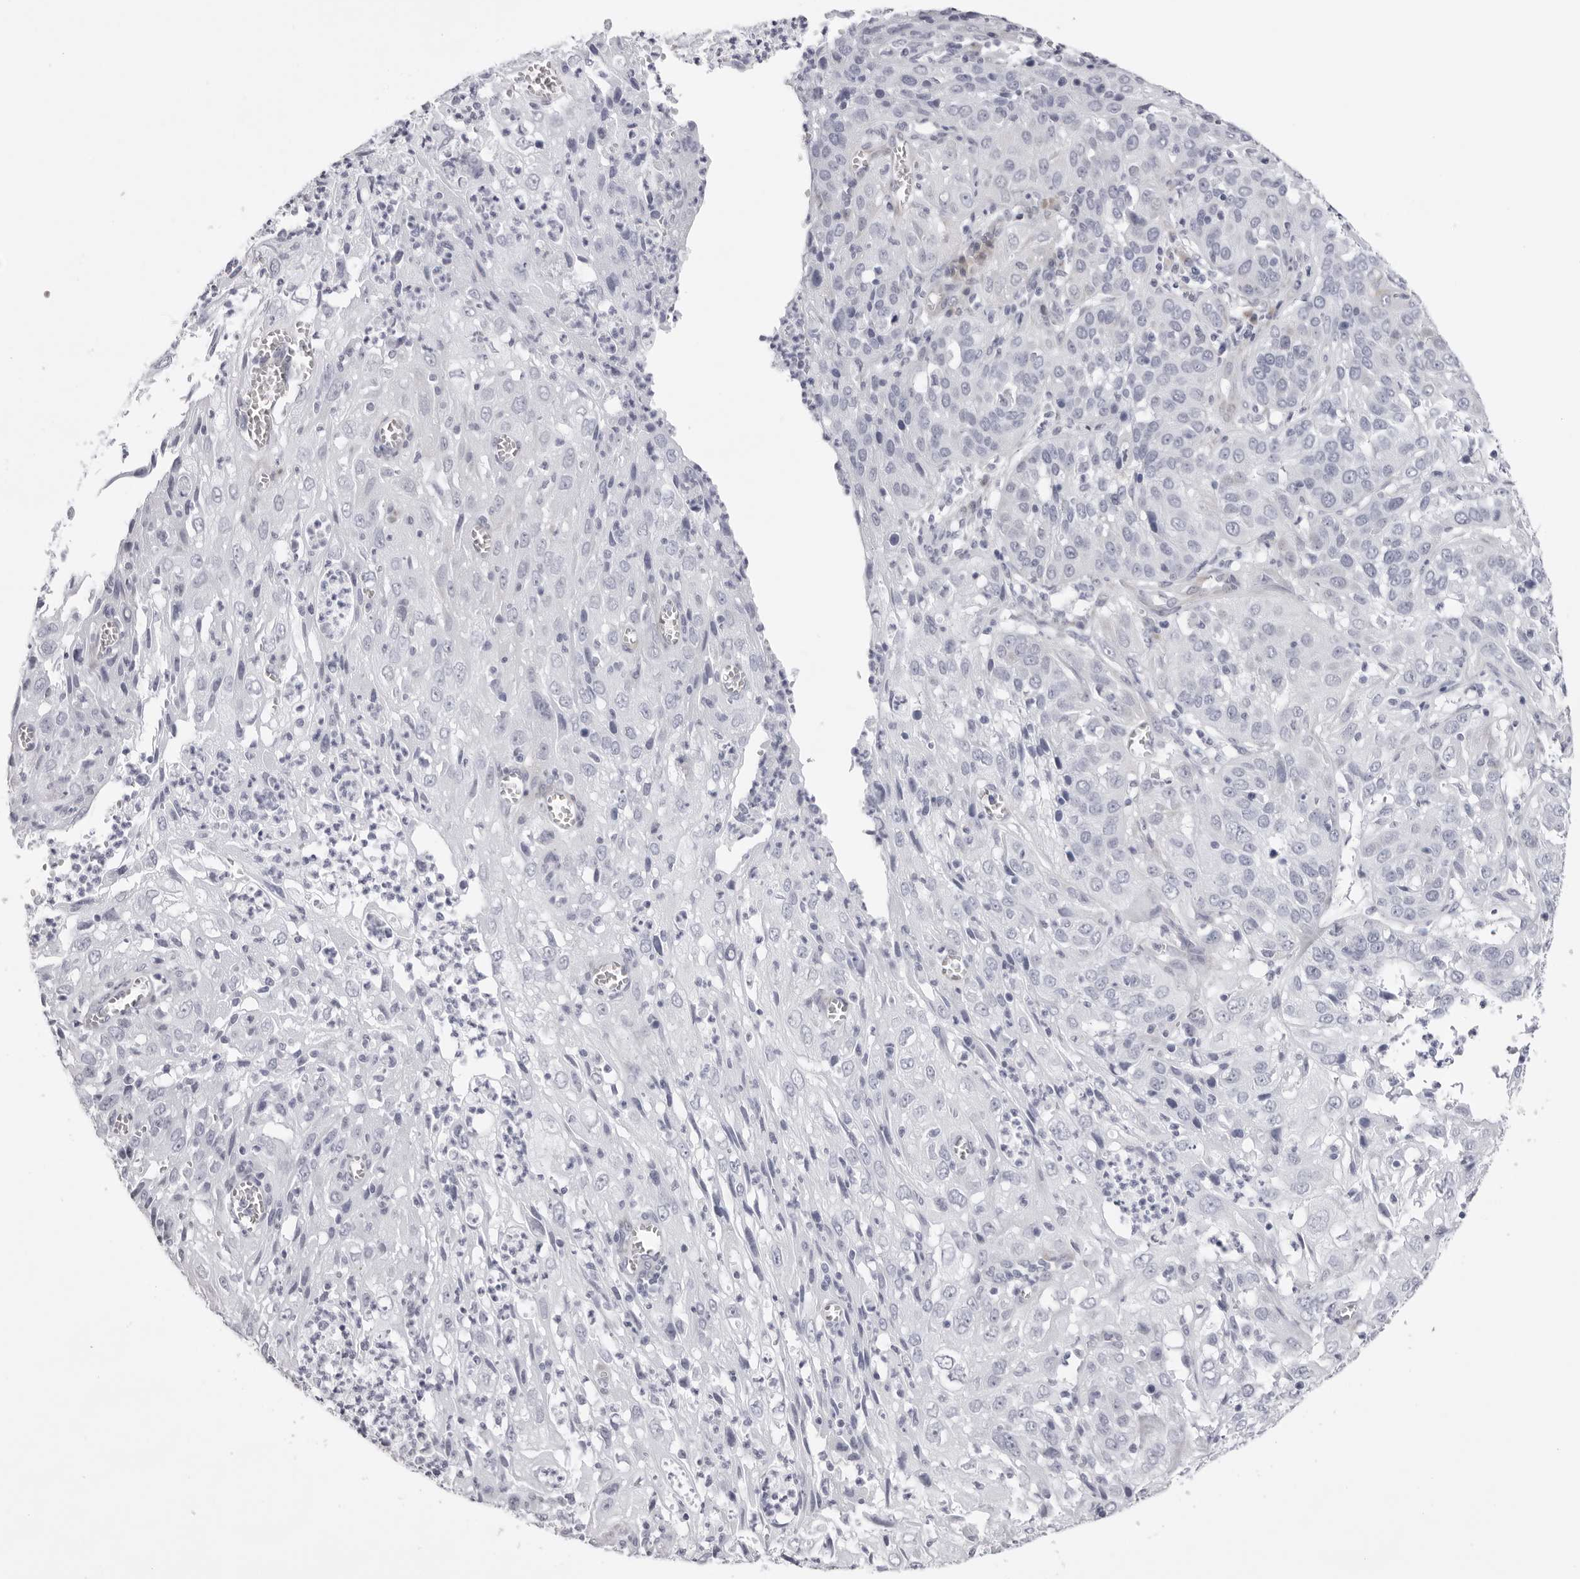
{"staining": {"intensity": "negative", "quantity": "none", "location": "none"}, "tissue": "cervical cancer", "cell_type": "Tumor cells", "image_type": "cancer", "snomed": [{"axis": "morphology", "description": "Squamous cell carcinoma, NOS"}, {"axis": "topography", "description": "Cervix"}], "caption": "An immunohistochemistry image of cervical cancer is shown. There is no staining in tumor cells of cervical cancer. The staining was performed using DAB to visualize the protein expression in brown, while the nuclei were stained in blue with hematoxylin (Magnification: 20x).", "gene": "SMIM2", "patient": {"sex": "female", "age": 32}}